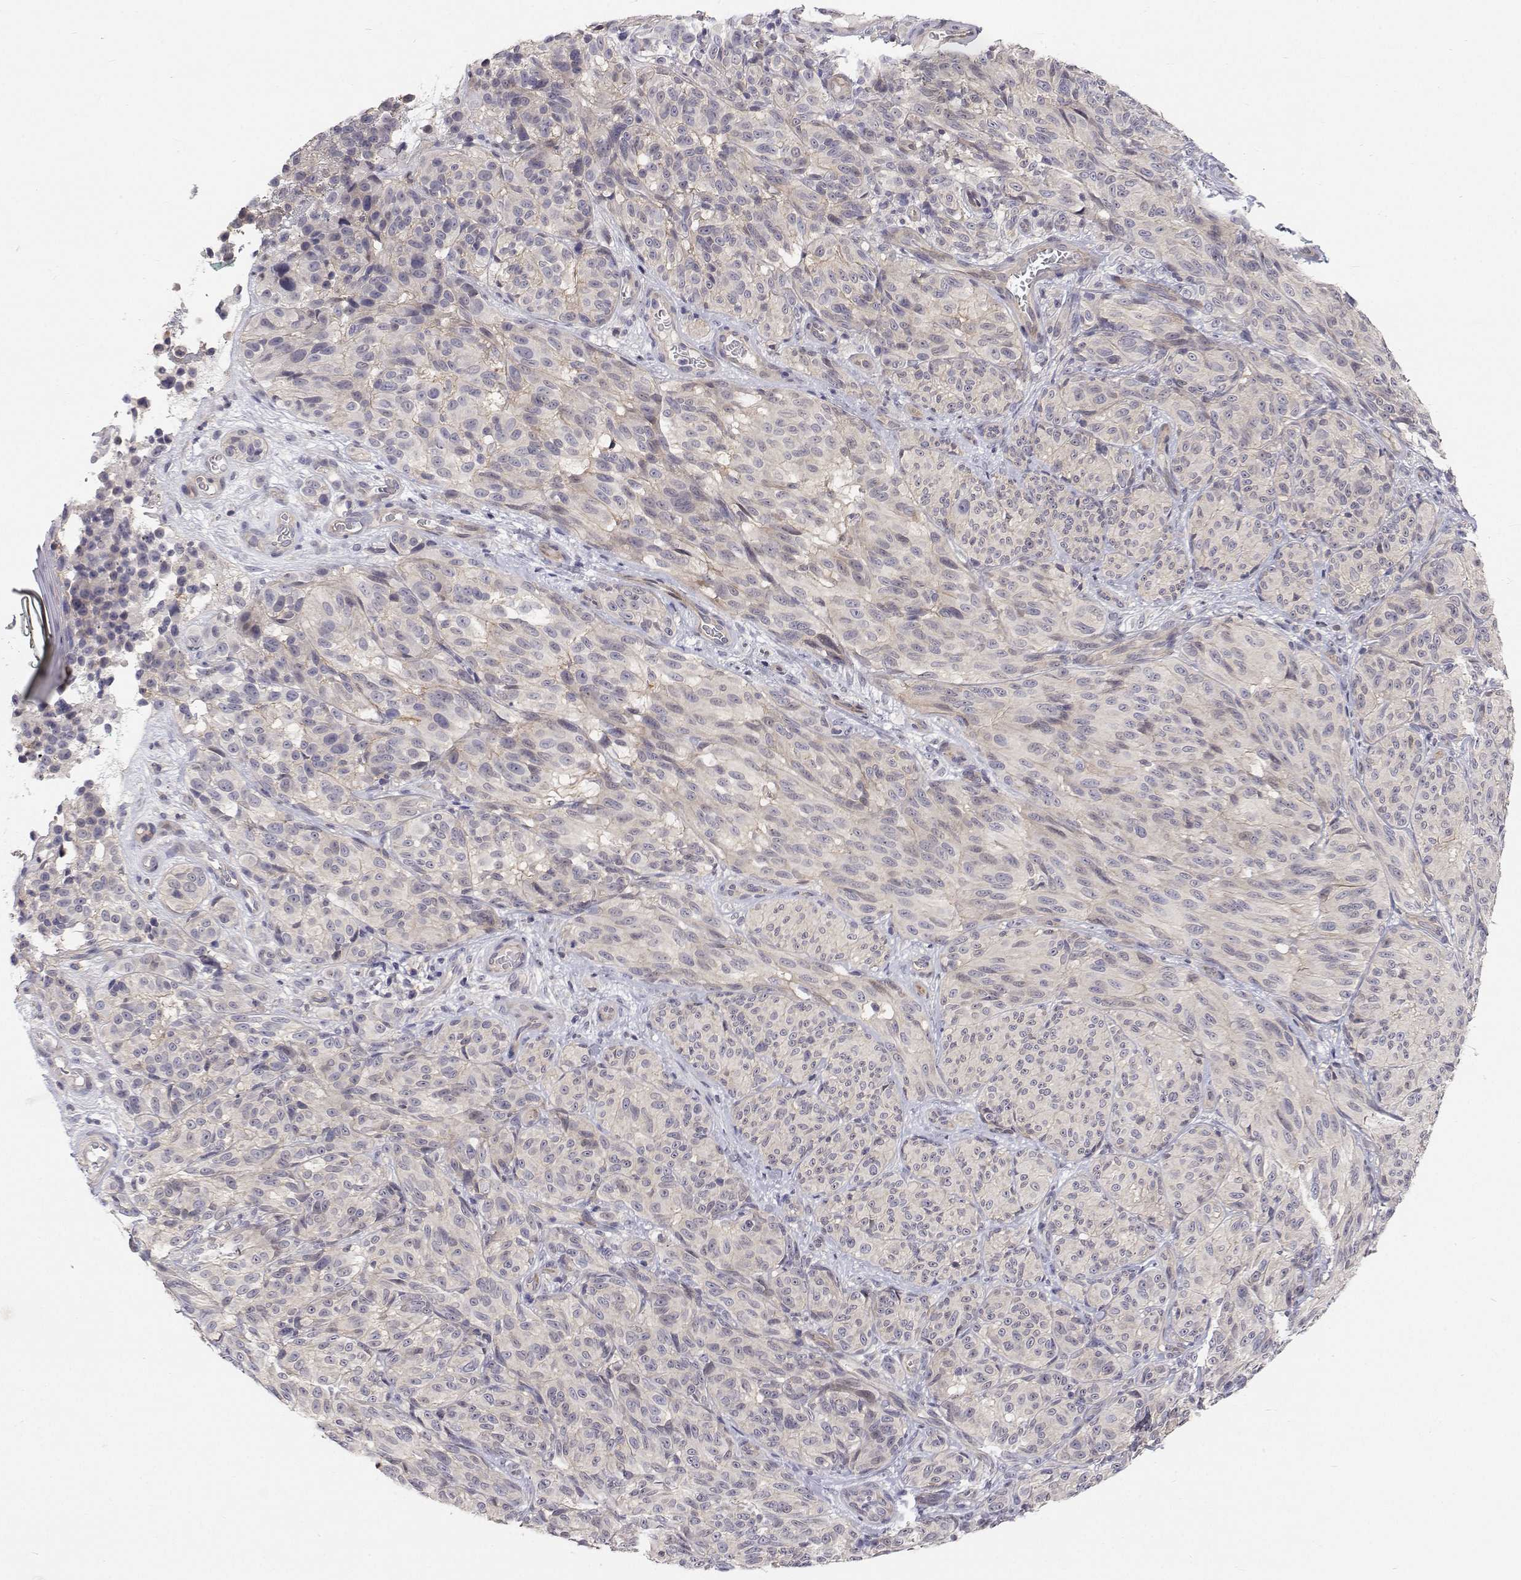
{"staining": {"intensity": "negative", "quantity": "none", "location": "none"}, "tissue": "melanoma", "cell_type": "Tumor cells", "image_type": "cancer", "snomed": [{"axis": "morphology", "description": "Malignant melanoma, NOS"}, {"axis": "topography", "description": "Skin"}], "caption": "This is an IHC micrograph of human melanoma. There is no staining in tumor cells.", "gene": "MYPN", "patient": {"sex": "female", "age": 85}}